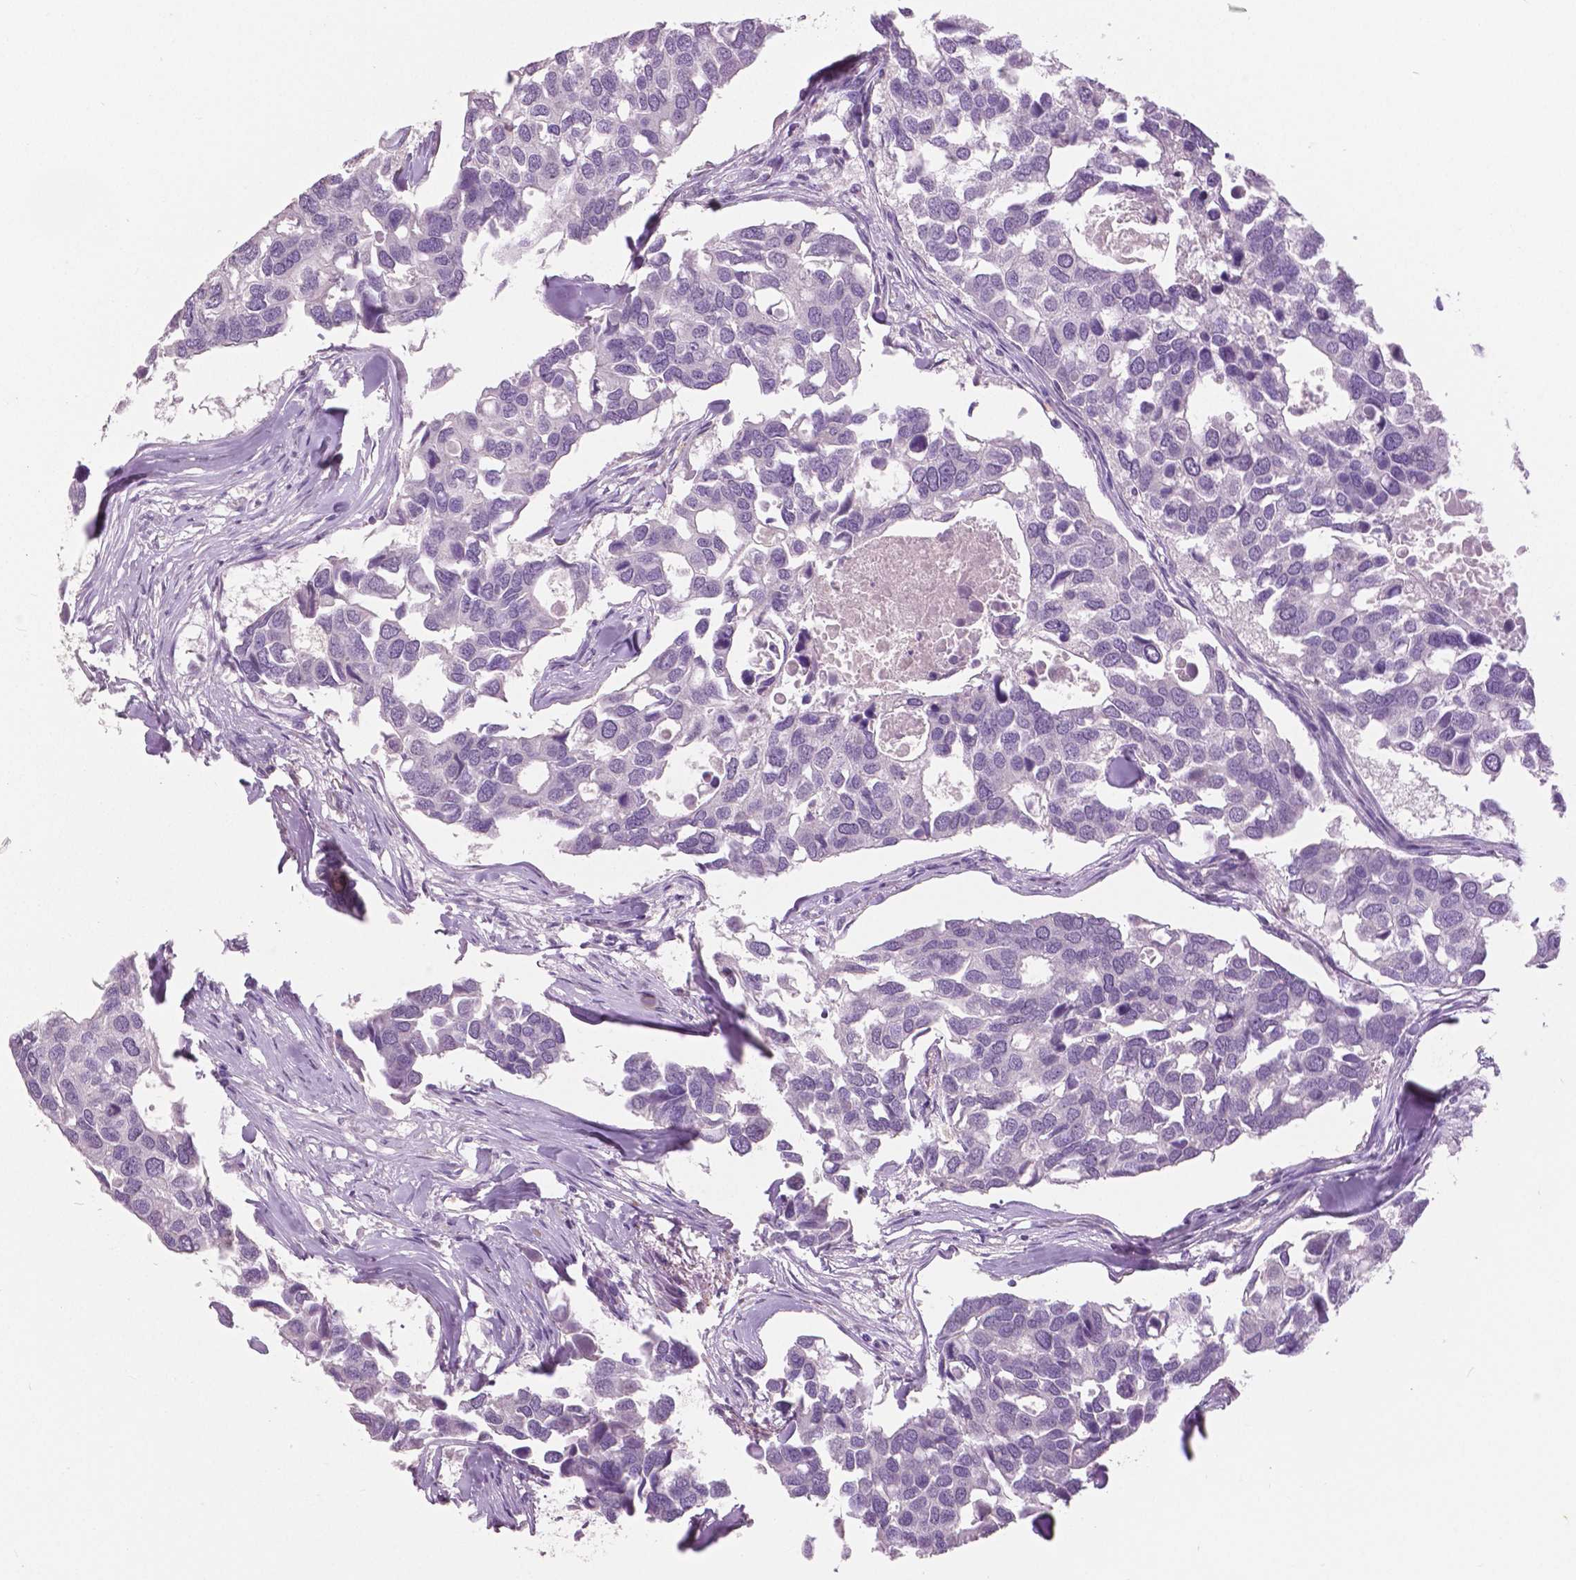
{"staining": {"intensity": "negative", "quantity": "none", "location": "none"}, "tissue": "breast cancer", "cell_type": "Tumor cells", "image_type": "cancer", "snomed": [{"axis": "morphology", "description": "Duct carcinoma"}, {"axis": "topography", "description": "Breast"}], "caption": "Tumor cells are negative for protein expression in human infiltrating ductal carcinoma (breast).", "gene": "GRIN2A", "patient": {"sex": "female", "age": 83}}